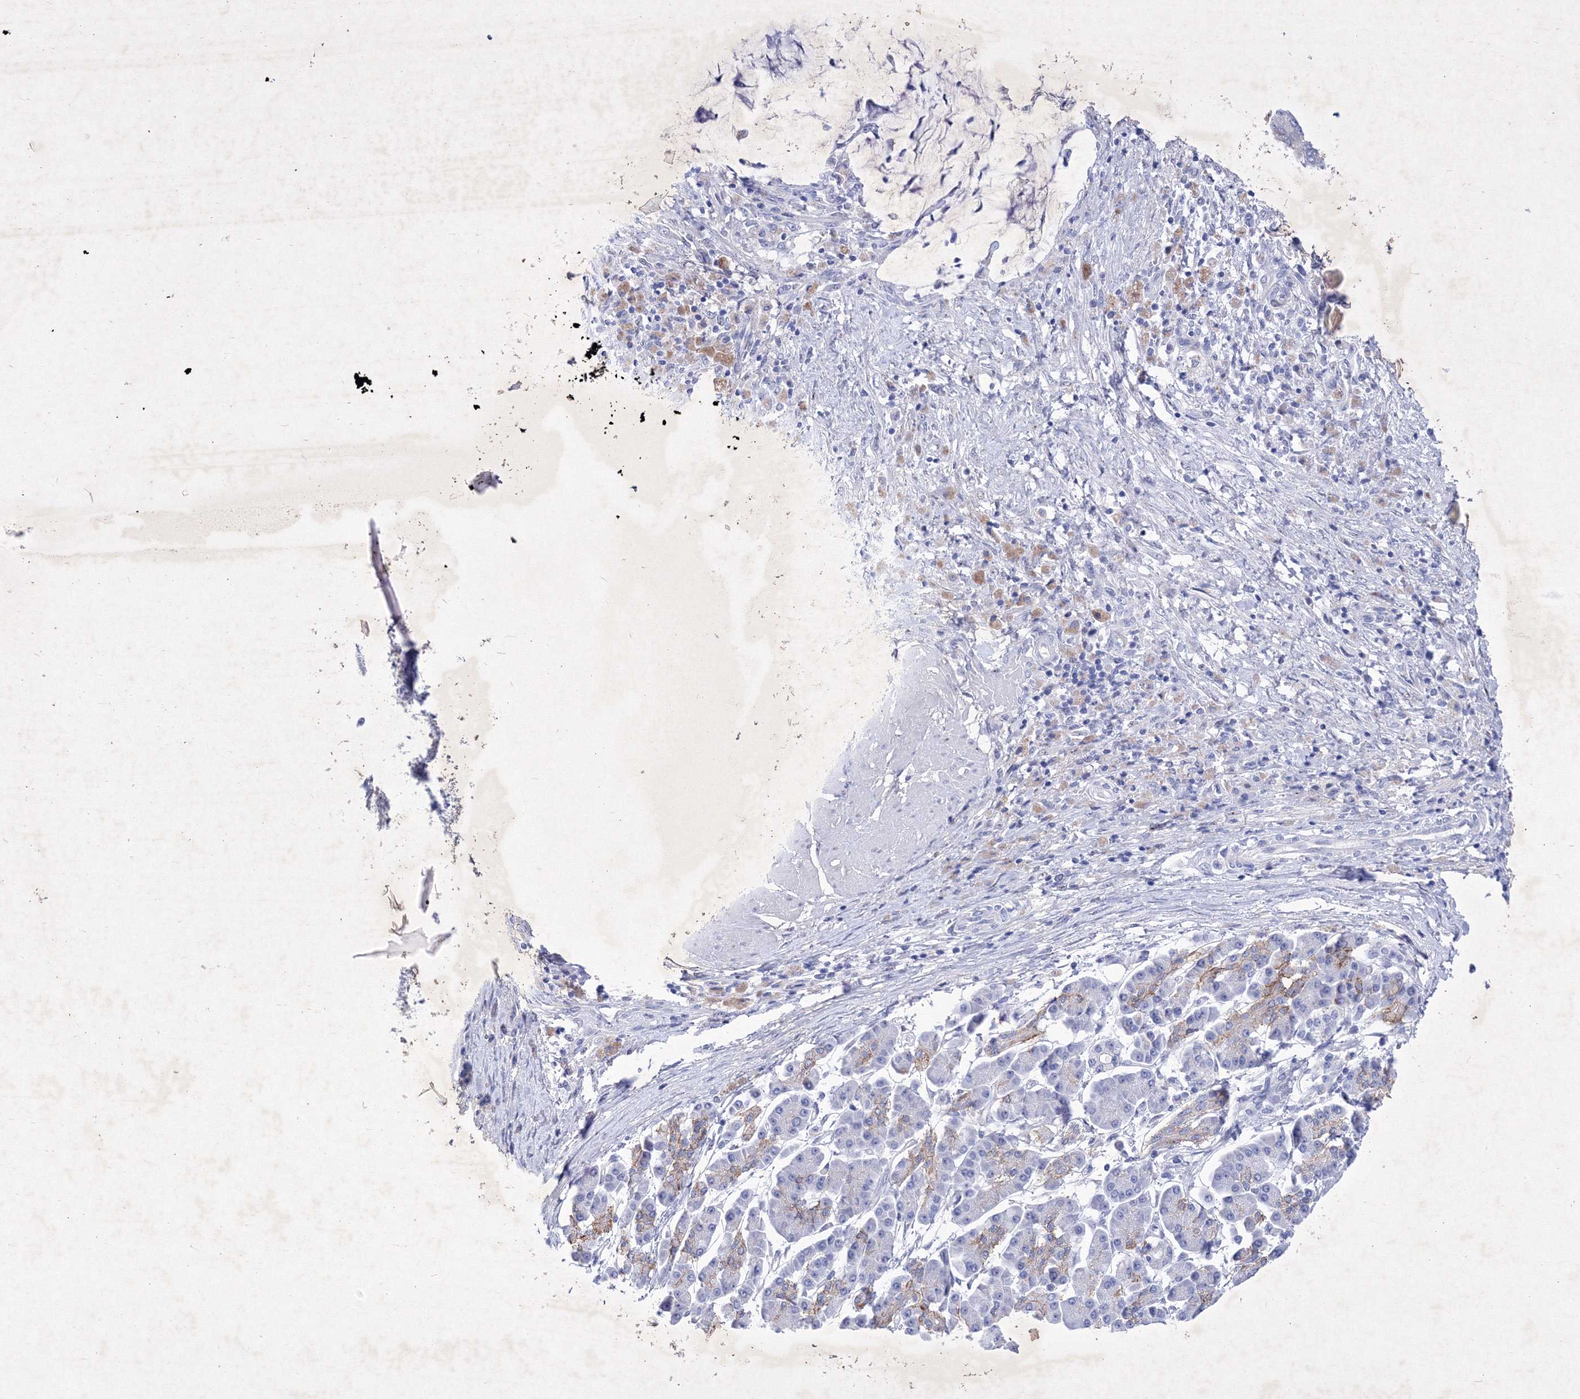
{"staining": {"intensity": "weak", "quantity": "<25%", "location": "cytoplasmic/membranous"}, "tissue": "pancreatic cancer", "cell_type": "Tumor cells", "image_type": "cancer", "snomed": [{"axis": "morphology", "description": "Adenocarcinoma, NOS"}, {"axis": "topography", "description": "Pancreas"}], "caption": "Pancreatic adenocarcinoma stained for a protein using IHC demonstrates no positivity tumor cells.", "gene": "GPN1", "patient": {"sex": "male", "age": 68}}